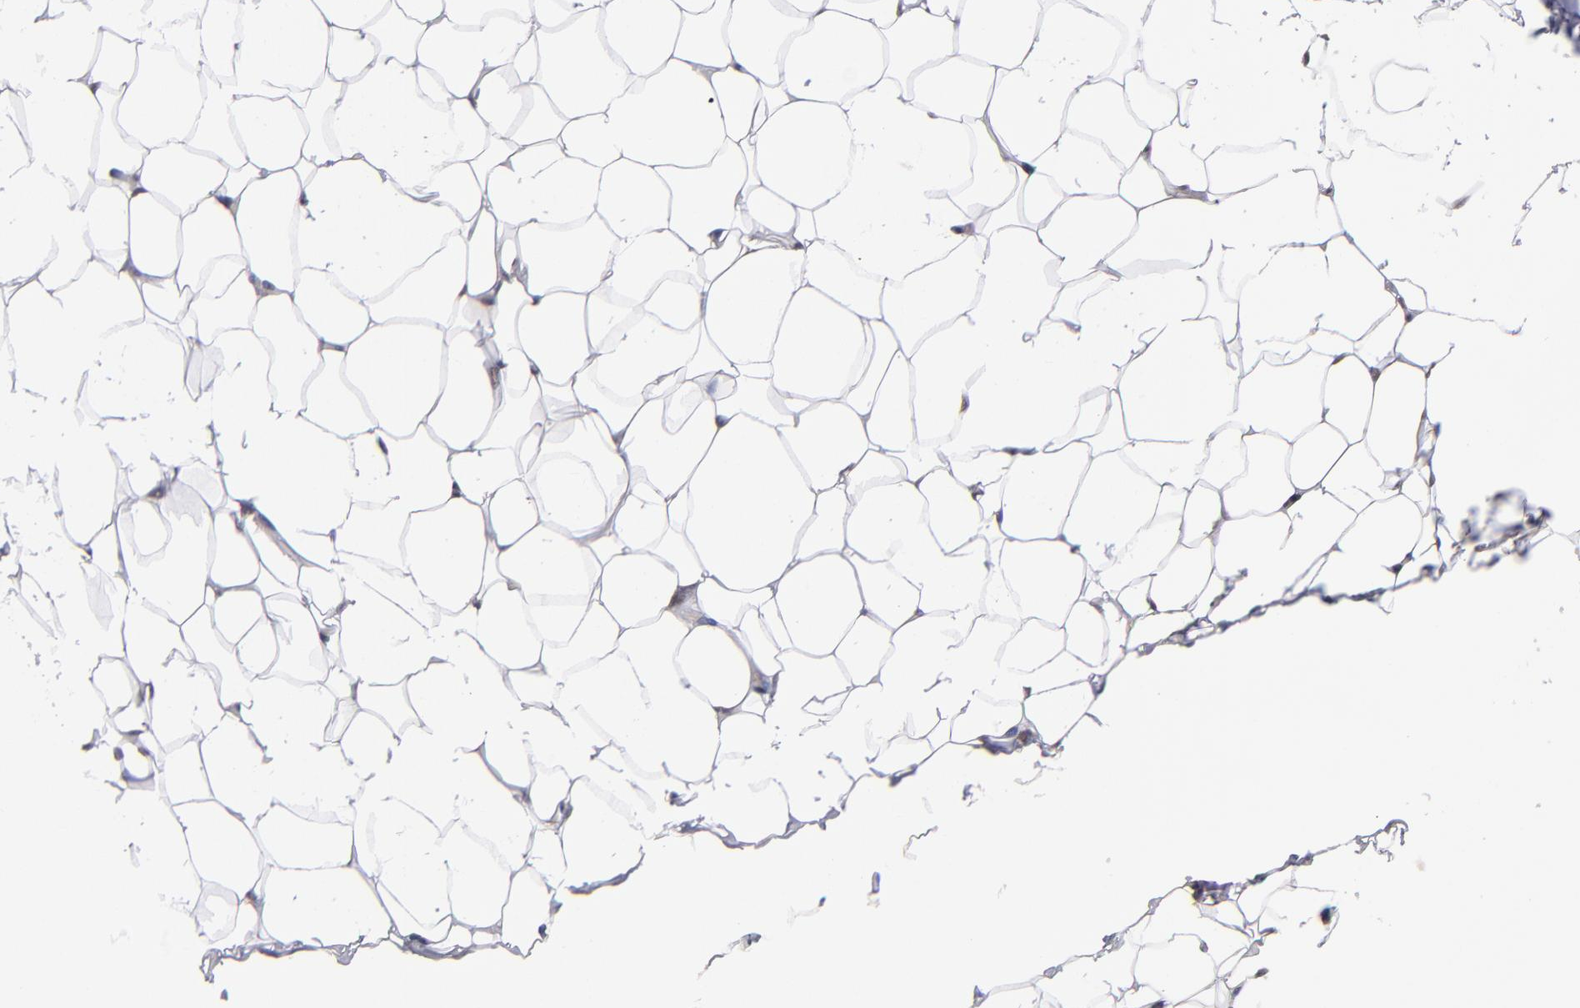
{"staining": {"intensity": "moderate", "quantity": "<25%", "location": "nuclear"}, "tissue": "adipose tissue", "cell_type": "Adipocytes", "image_type": "normal", "snomed": [{"axis": "morphology", "description": "Normal tissue, NOS"}, {"axis": "topography", "description": "Soft tissue"}], "caption": "IHC staining of normal adipose tissue, which displays low levels of moderate nuclear staining in about <25% of adipocytes indicating moderate nuclear protein positivity. The staining was performed using DAB (3,3'-diaminobenzidine) (brown) for protein detection and nuclei were counterstained in hematoxylin (blue).", "gene": "EP300", "patient": {"sex": "male", "age": 26}}